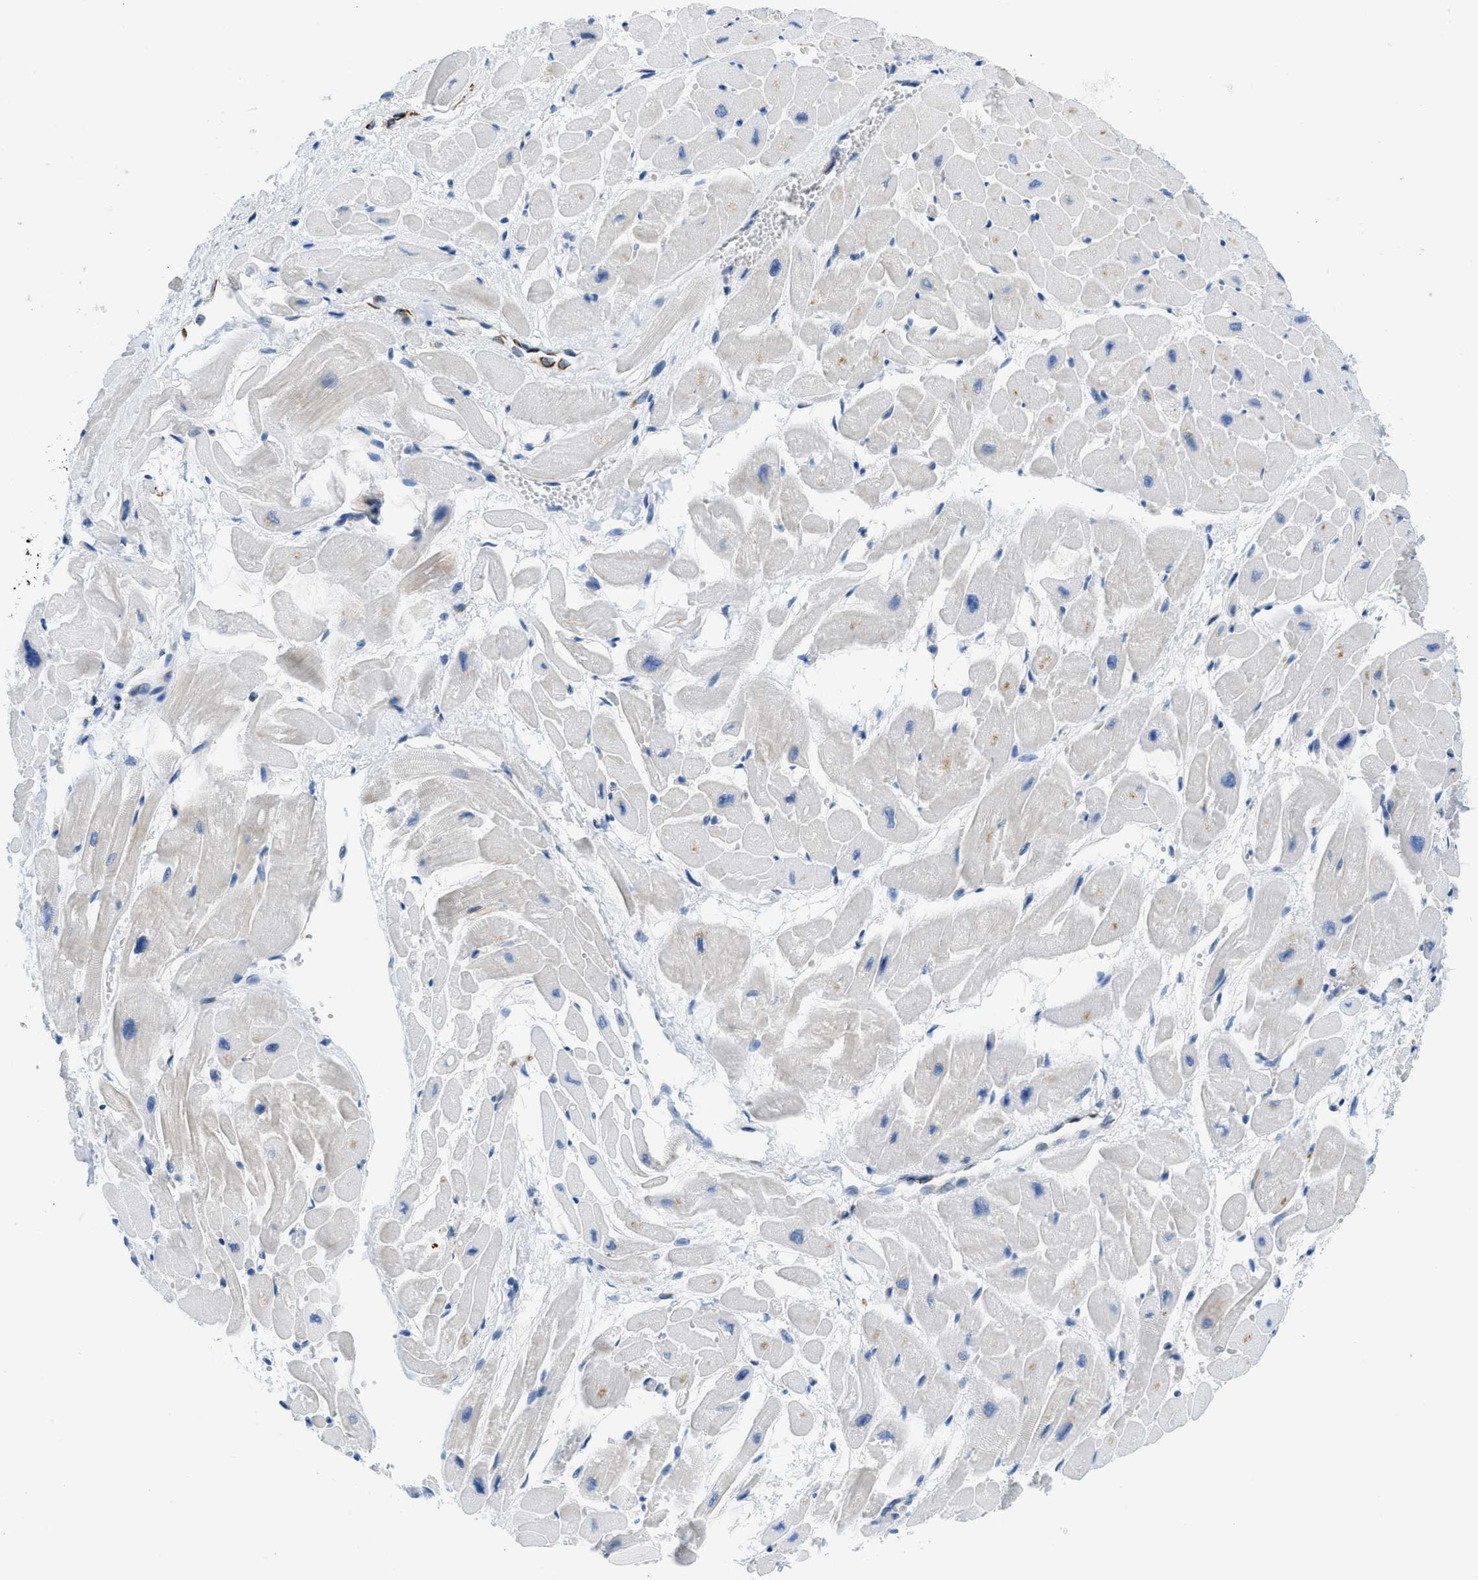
{"staining": {"intensity": "moderate", "quantity": "<25%", "location": "cytoplasmic/membranous"}, "tissue": "heart muscle", "cell_type": "Cardiomyocytes", "image_type": "normal", "snomed": [{"axis": "morphology", "description": "Normal tissue, NOS"}, {"axis": "topography", "description": "Heart"}], "caption": "This image exhibits immunohistochemistry staining of normal human heart muscle, with low moderate cytoplasmic/membranous expression in approximately <25% of cardiomyocytes.", "gene": "XCR1", "patient": {"sex": "male", "age": 45}}